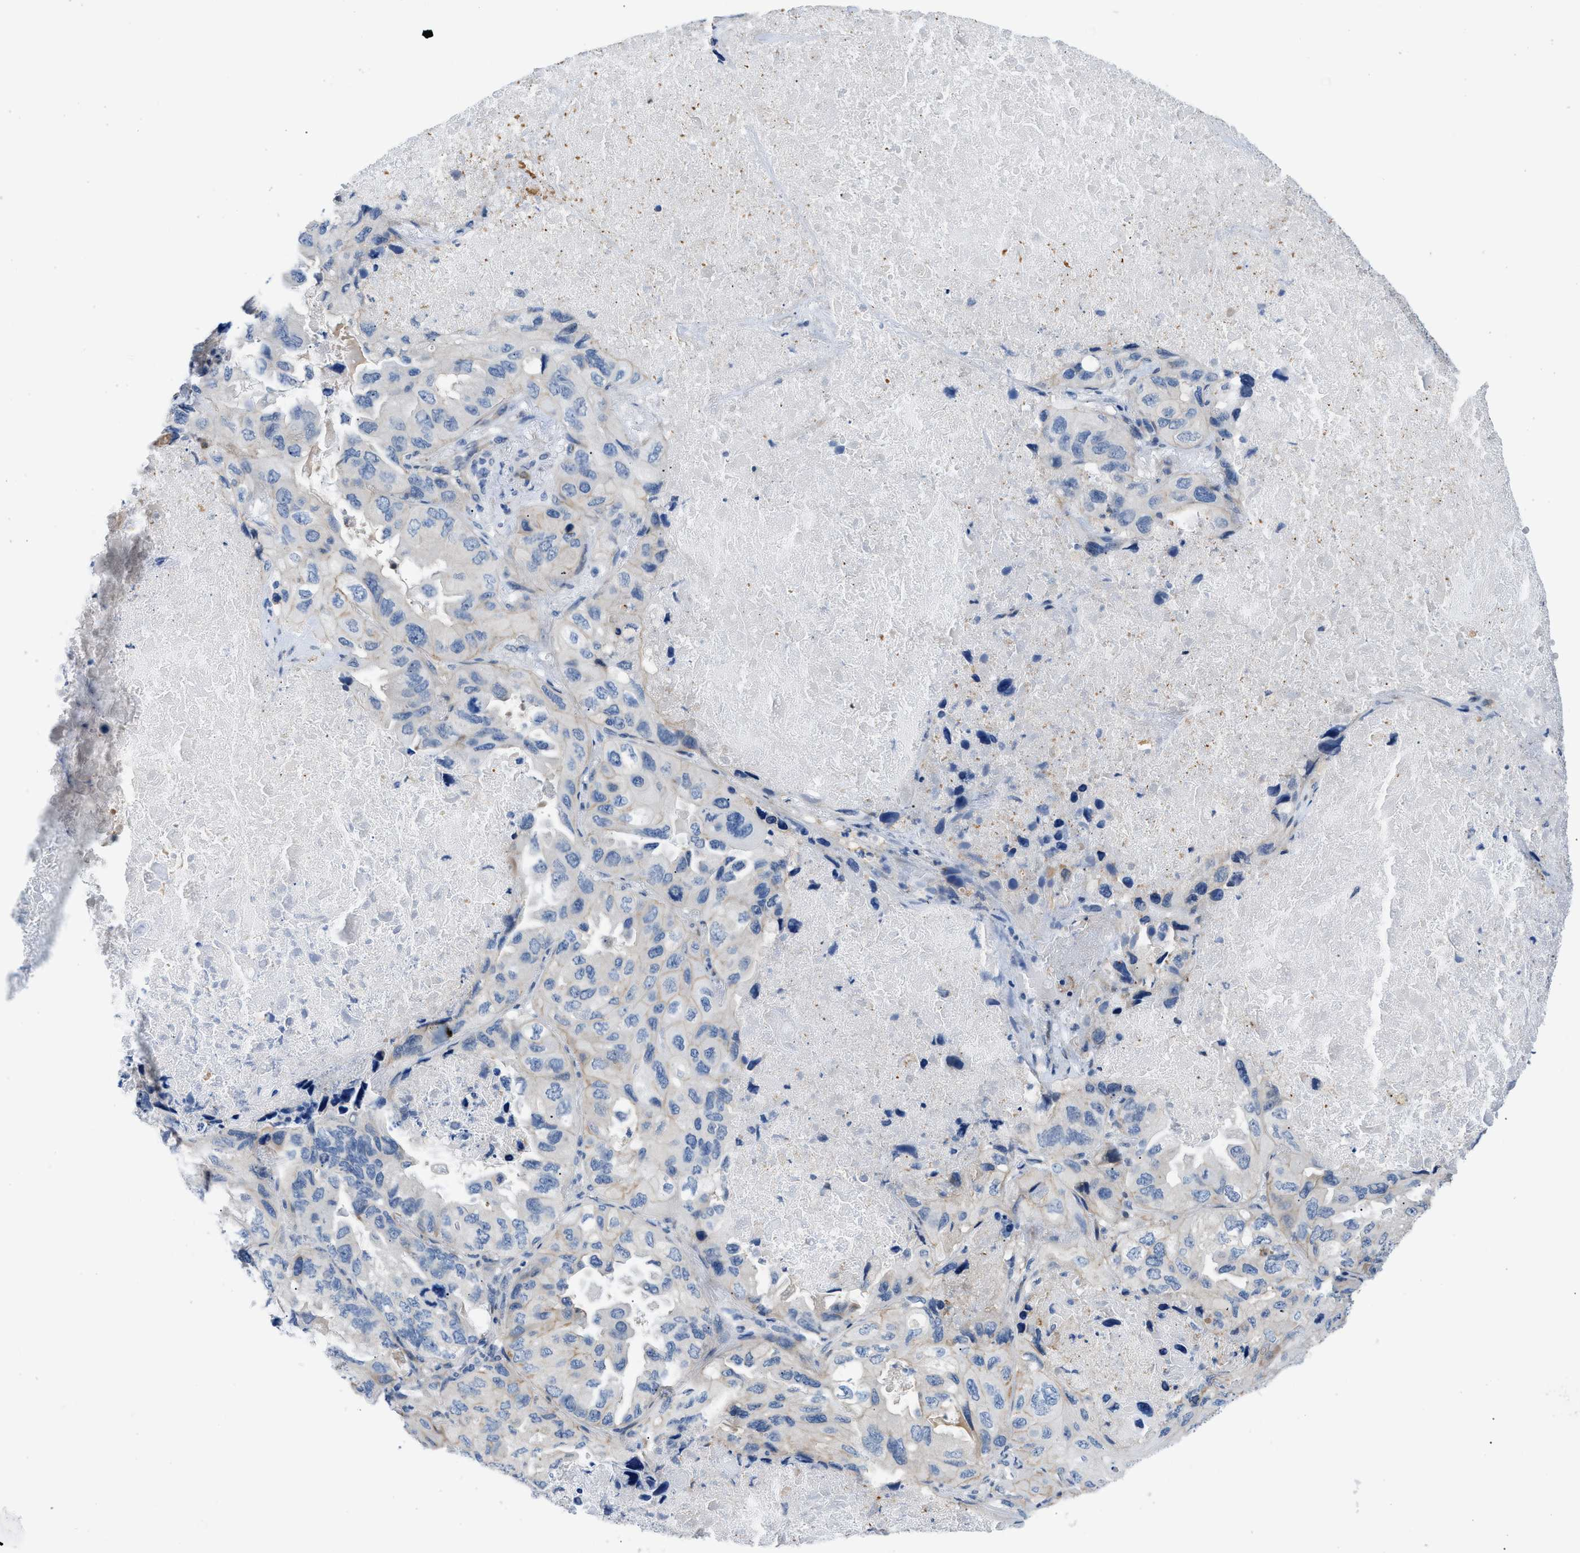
{"staining": {"intensity": "negative", "quantity": "none", "location": "none"}, "tissue": "lung cancer", "cell_type": "Tumor cells", "image_type": "cancer", "snomed": [{"axis": "morphology", "description": "Squamous cell carcinoma, NOS"}, {"axis": "topography", "description": "Lung"}], "caption": "Squamous cell carcinoma (lung) was stained to show a protein in brown. There is no significant staining in tumor cells.", "gene": "FDCSP", "patient": {"sex": "female", "age": 73}}